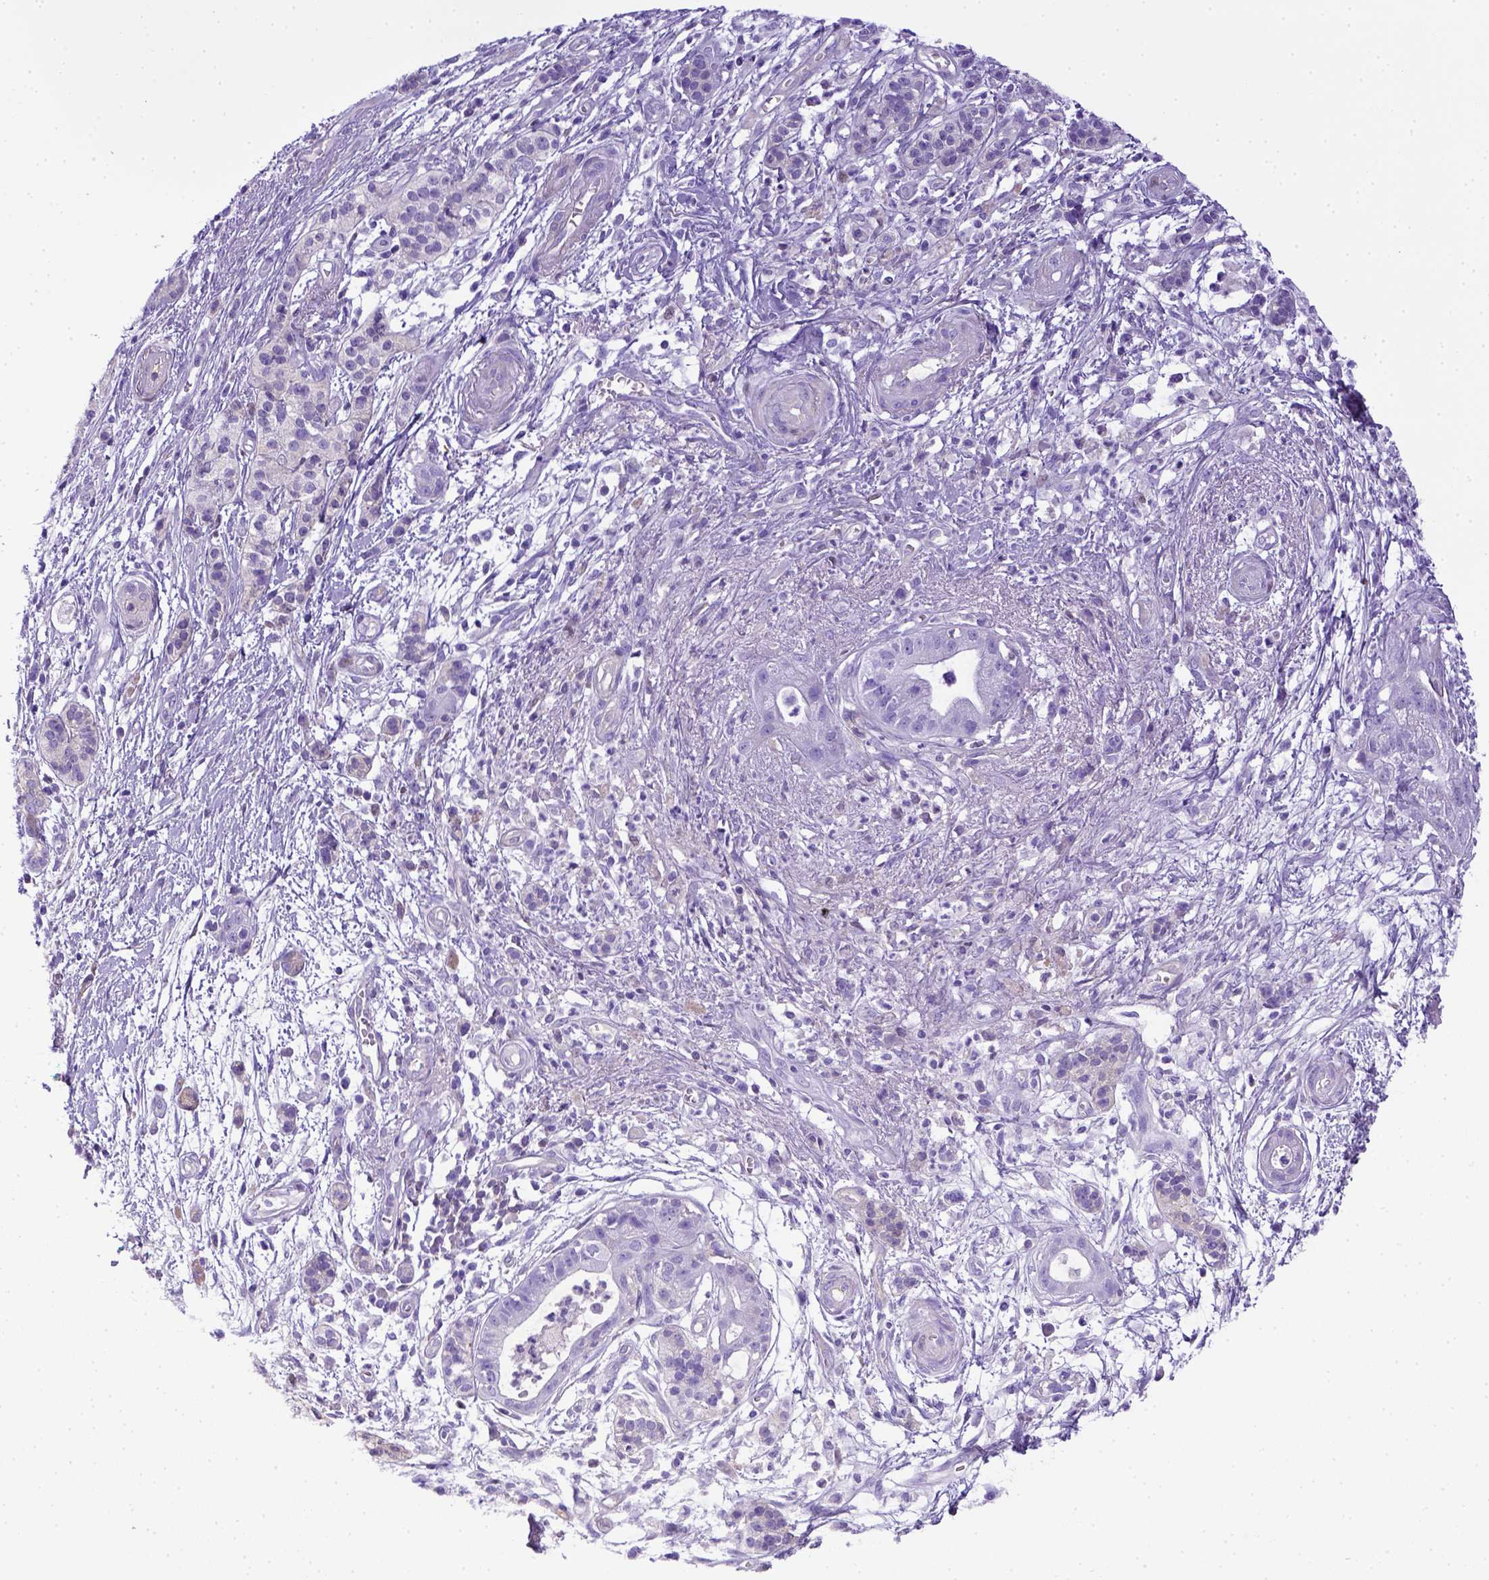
{"staining": {"intensity": "negative", "quantity": "none", "location": "none"}, "tissue": "pancreatic cancer", "cell_type": "Tumor cells", "image_type": "cancer", "snomed": [{"axis": "morphology", "description": "Normal tissue, NOS"}, {"axis": "morphology", "description": "Adenocarcinoma, NOS"}, {"axis": "topography", "description": "Lymph node"}, {"axis": "topography", "description": "Pancreas"}], "caption": "A high-resolution micrograph shows immunohistochemistry staining of adenocarcinoma (pancreatic), which demonstrates no significant positivity in tumor cells.", "gene": "ITIH4", "patient": {"sex": "female", "age": 58}}